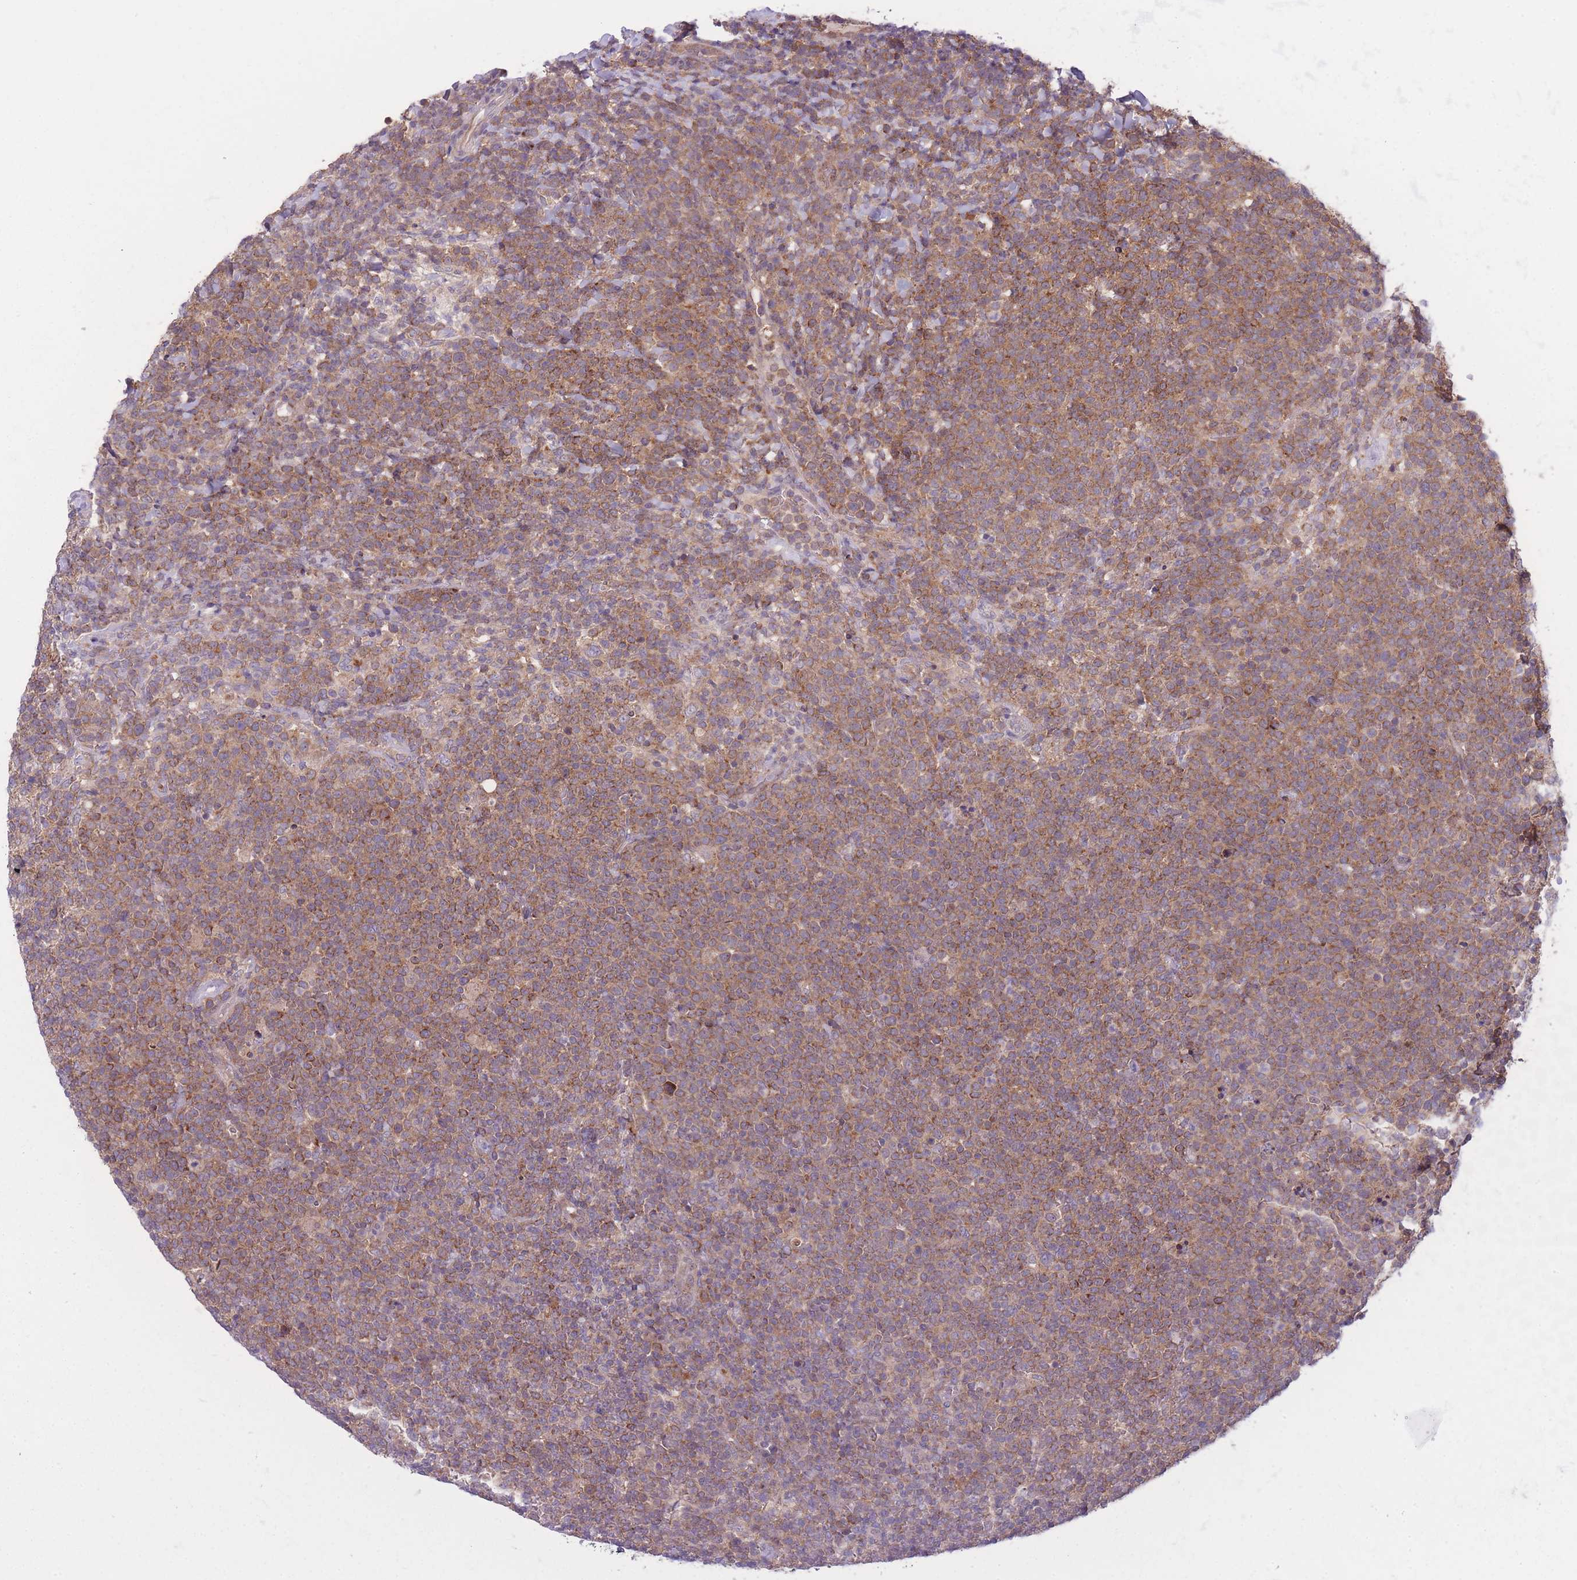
{"staining": {"intensity": "moderate", "quantity": ">75%", "location": "cytoplasmic/membranous"}, "tissue": "lymphoma", "cell_type": "Tumor cells", "image_type": "cancer", "snomed": [{"axis": "morphology", "description": "Malignant lymphoma, non-Hodgkin's type, High grade"}, {"axis": "topography", "description": "Lymph node"}], "caption": "The image exhibits a brown stain indicating the presence of a protein in the cytoplasmic/membranous of tumor cells in malignant lymphoma, non-Hodgkin's type (high-grade).", "gene": "CCT6B", "patient": {"sex": "male", "age": 61}}